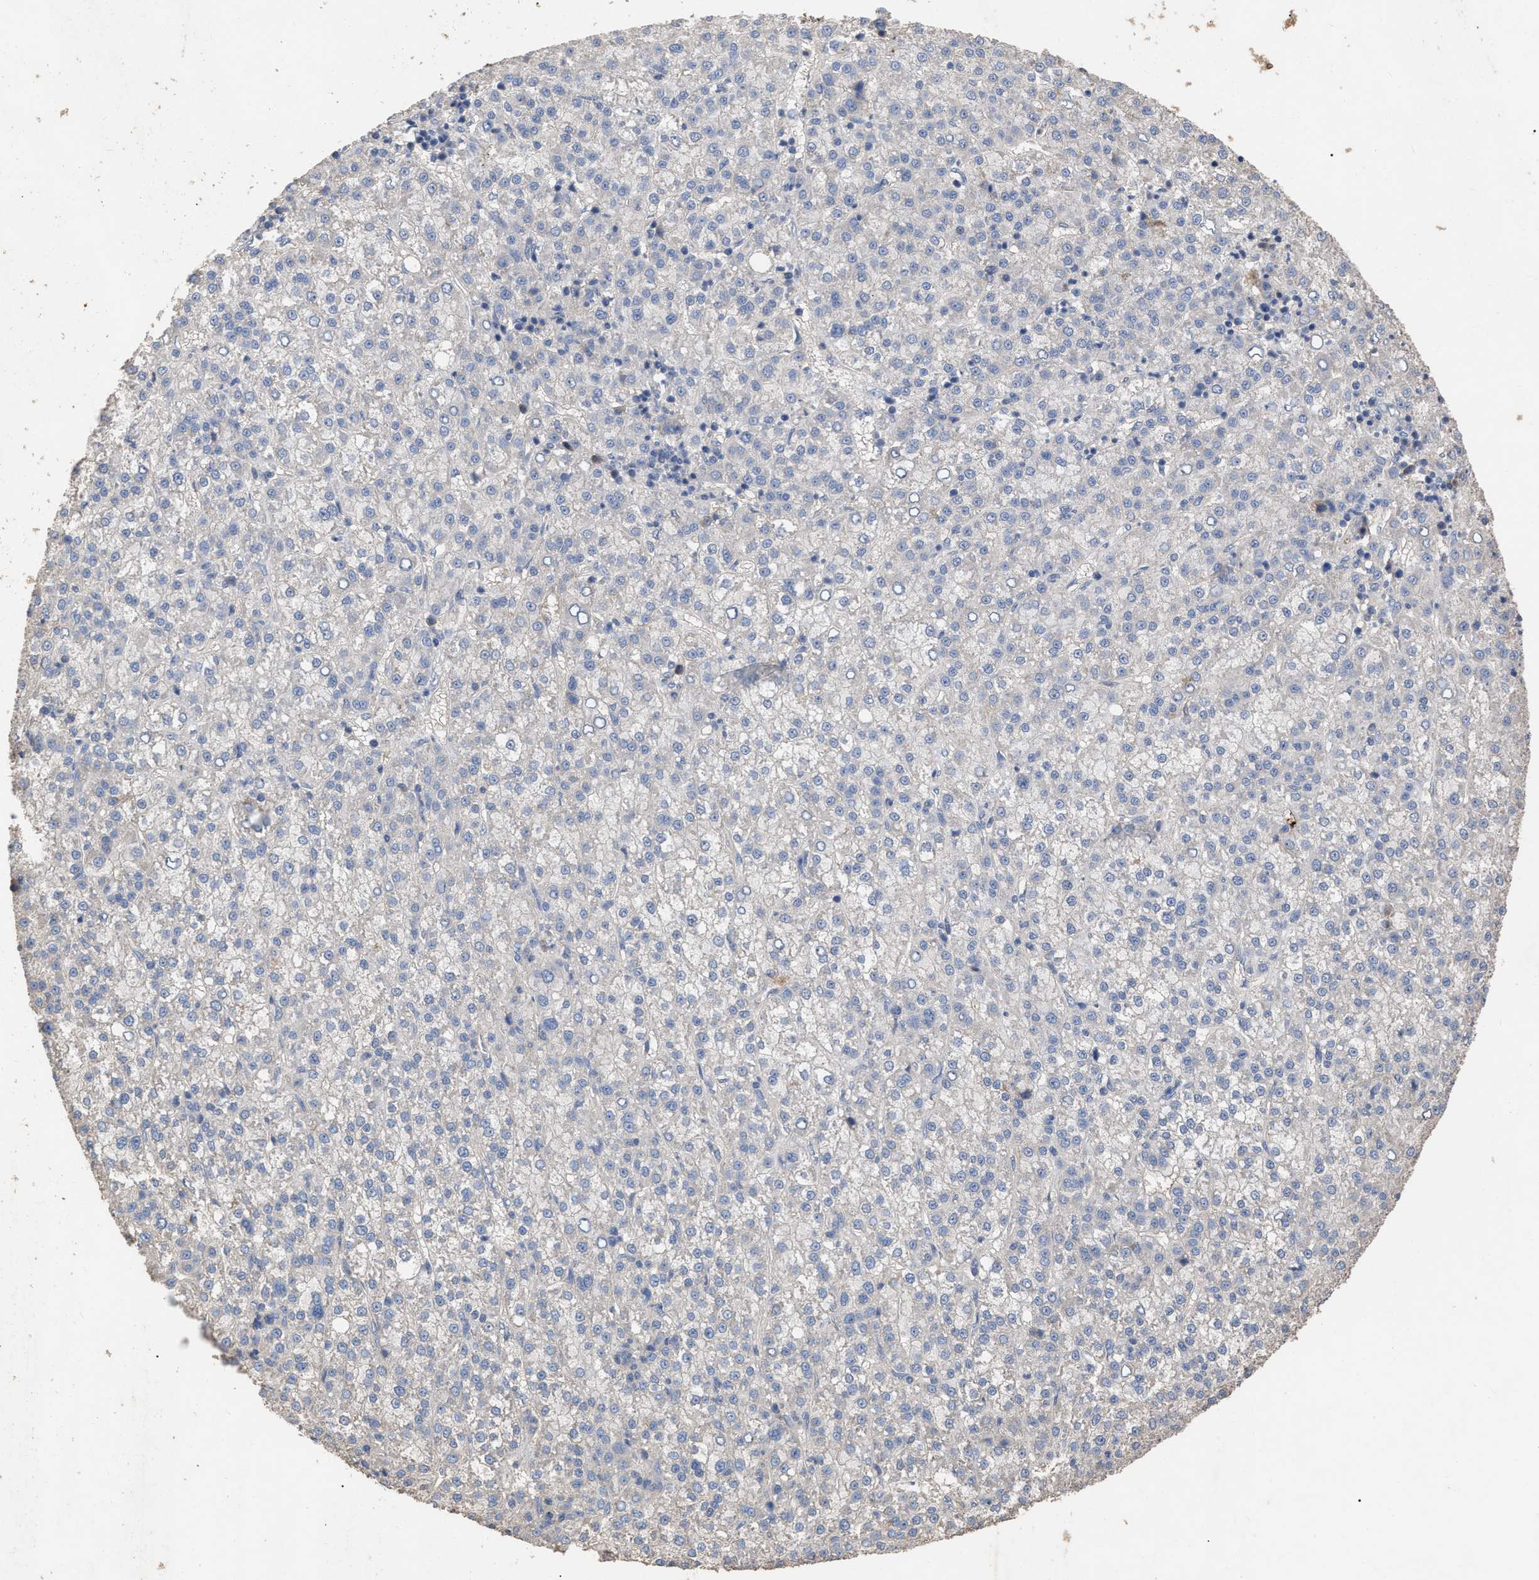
{"staining": {"intensity": "negative", "quantity": "none", "location": "none"}, "tissue": "liver cancer", "cell_type": "Tumor cells", "image_type": "cancer", "snomed": [{"axis": "morphology", "description": "Carcinoma, Hepatocellular, NOS"}, {"axis": "topography", "description": "Liver"}], "caption": "Immunohistochemical staining of hepatocellular carcinoma (liver) reveals no significant expression in tumor cells.", "gene": "BTN2A1", "patient": {"sex": "female", "age": 58}}